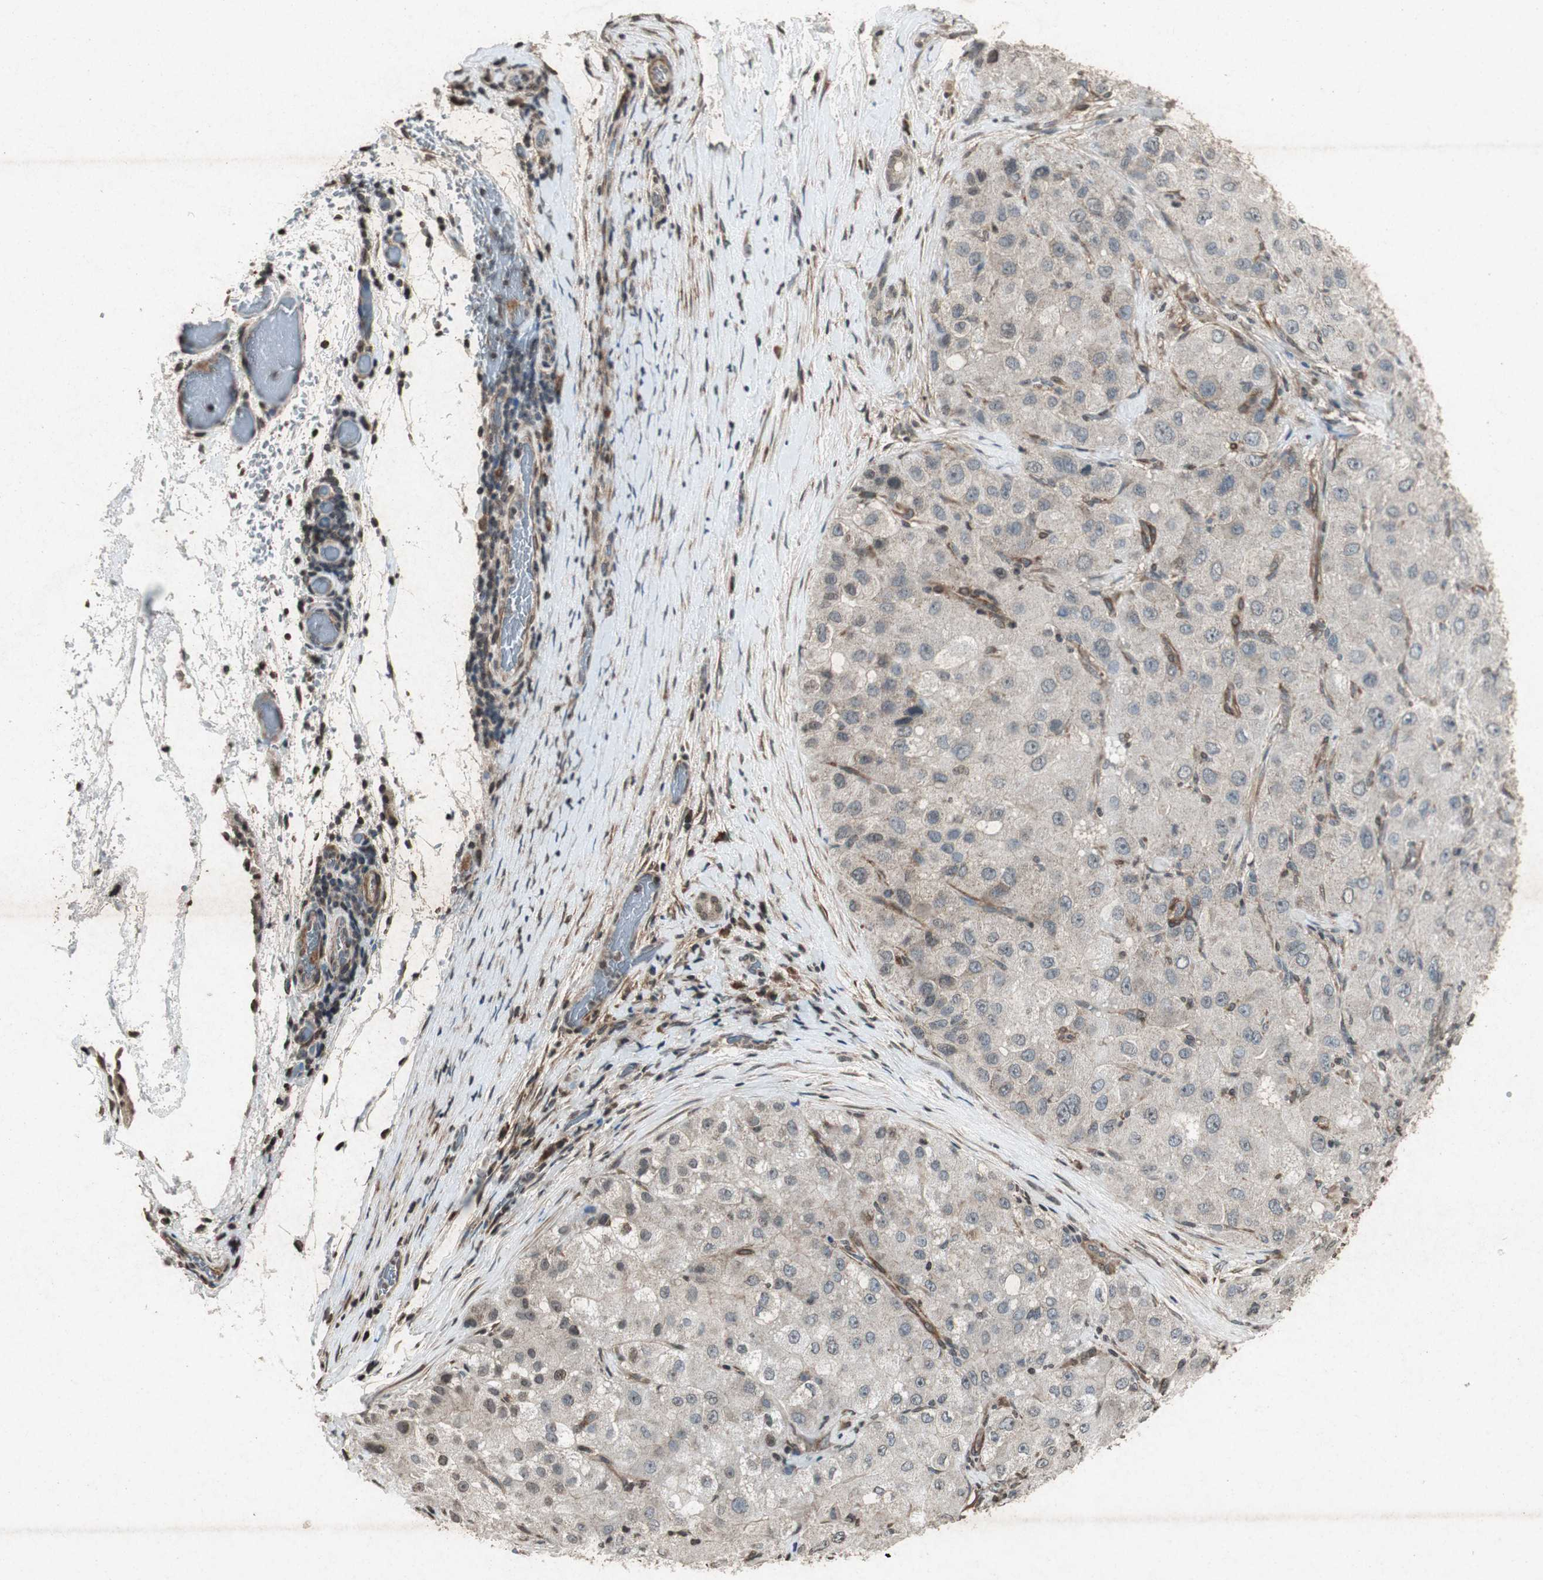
{"staining": {"intensity": "weak", "quantity": ">75%", "location": "cytoplasmic/membranous"}, "tissue": "liver cancer", "cell_type": "Tumor cells", "image_type": "cancer", "snomed": [{"axis": "morphology", "description": "Carcinoma, Hepatocellular, NOS"}, {"axis": "topography", "description": "Liver"}], "caption": "Protein expression analysis of human liver cancer (hepatocellular carcinoma) reveals weak cytoplasmic/membranous positivity in approximately >75% of tumor cells.", "gene": "PRKG1", "patient": {"sex": "male", "age": 80}}